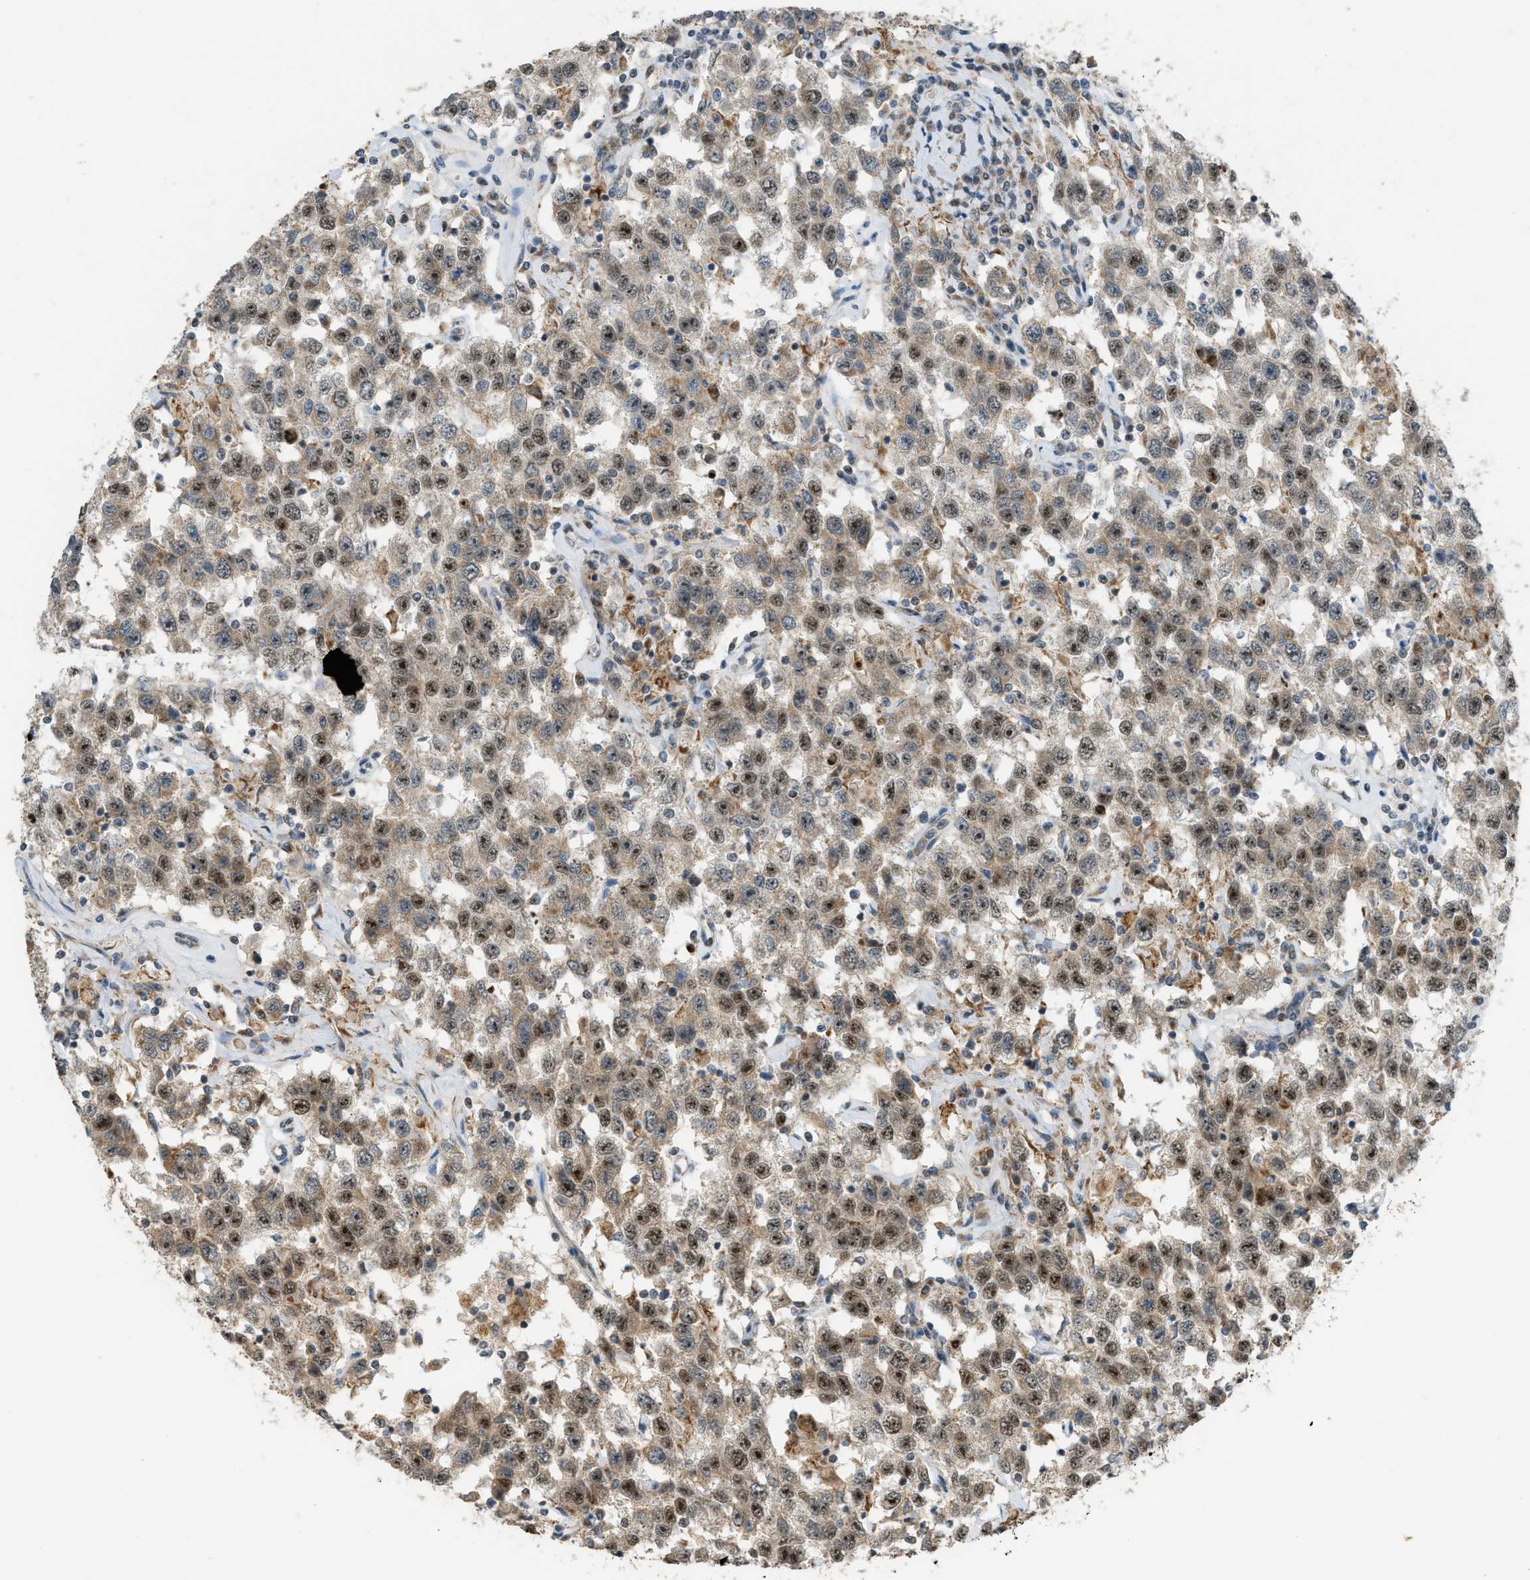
{"staining": {"intensity": "moderate", "quantity": ">75%", "location": "cytoplasmic/membranous,nuclear"}, "tissue": "testis cancer", "cell_type": "Tumor cells", "image_type": "cancer", "snomed": [{"axis": "morphology", "description": "Seminoma, NOS"}, {"axis": "topography", "description": "Testis"}], "caption": "Immunohistochemical staining of human testis seminoma reveals moderate cytoplasmic/membranous and nuclear protein staining in about >75% of tumor cells. (DAB = brown stain, brightfield microscopy at high magnification).", "gene": "CCDC186", "patient": {"sex": "male", "age": 41}}